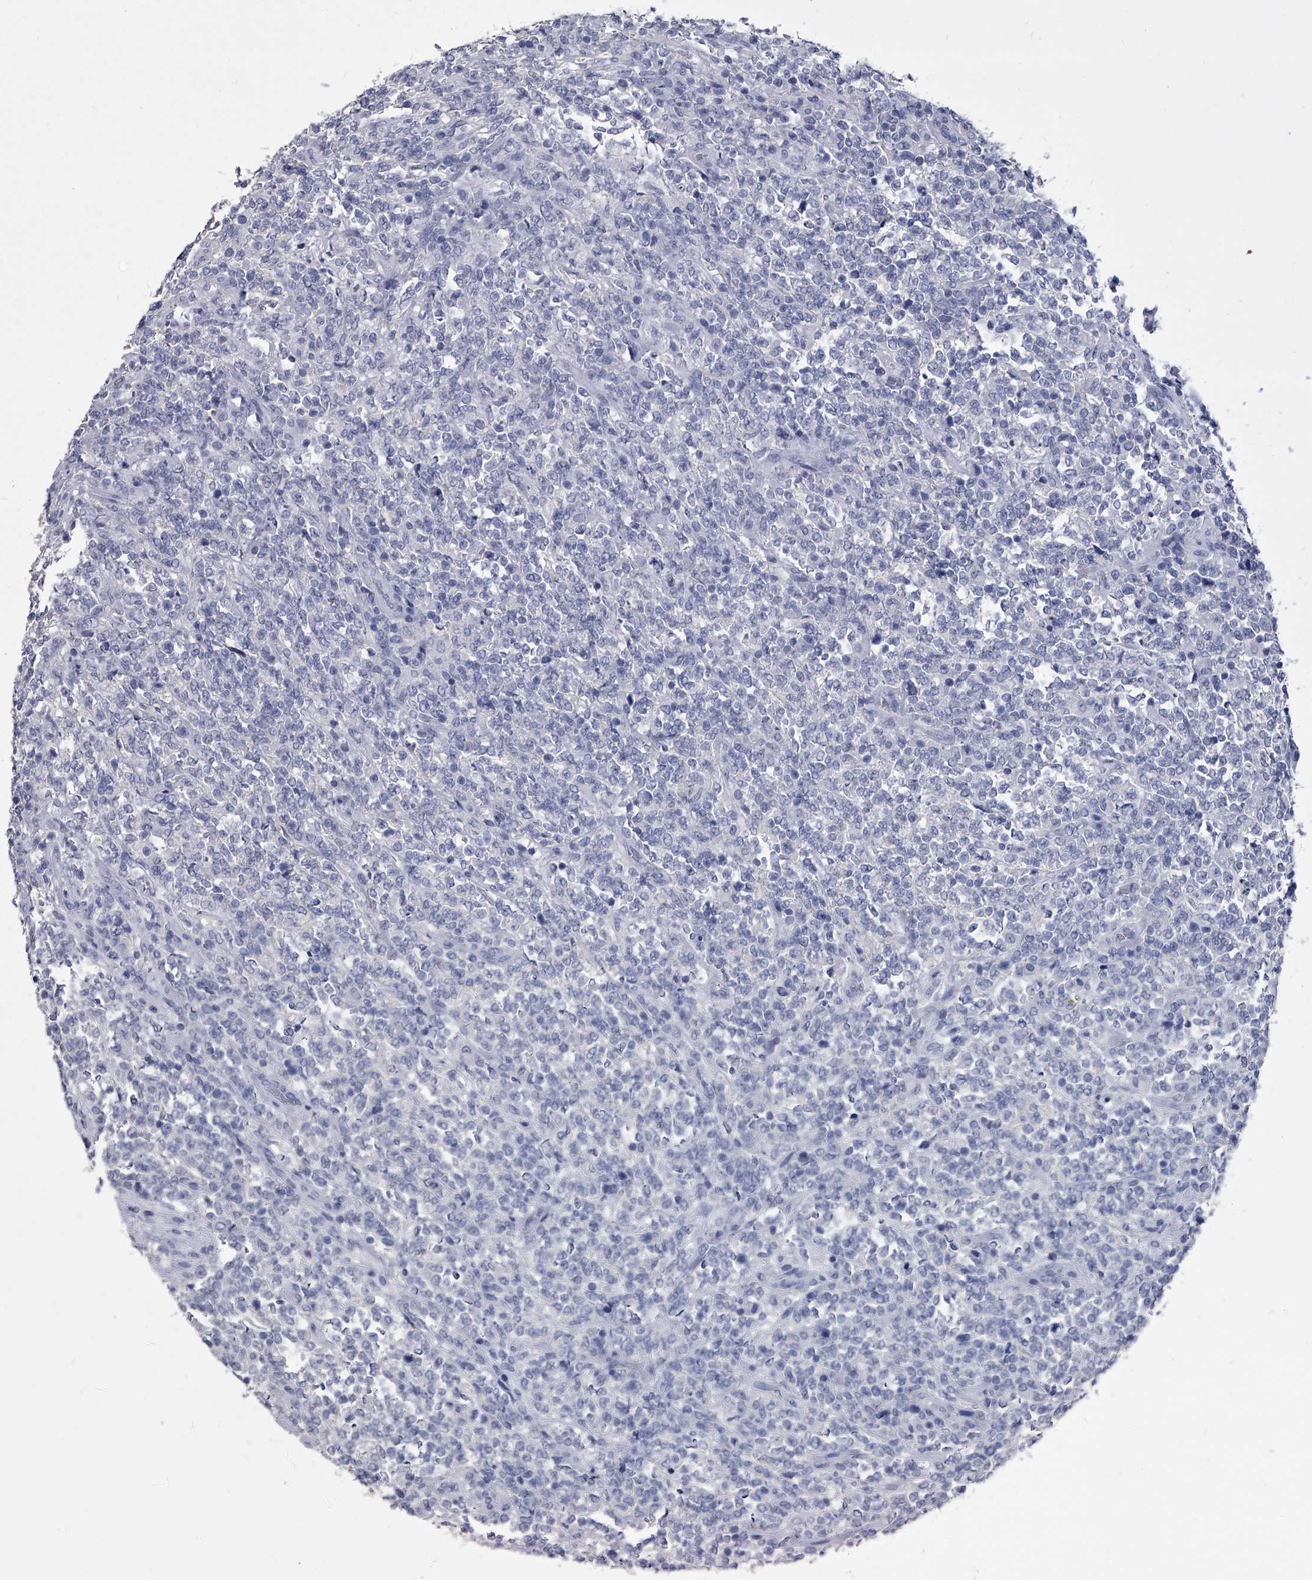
{"staining": {"intensity": "negative", "quantity": "none", "location": "none"}, "tissue": "lymphoma", "cell_type": "Tumor cells", "image_type": "cancer", "snomed": [{"axis": "morphology", "description": "Malignant lymphoma, non-Hodgkin's type, High grade"}, {"axis": "topography", "description": "Soft tissue"}], "caption": "High magnification brightfield microscopy of high-grade malignant lymphoma, non-Hodgkin's type stained with DAB (brown) and counterstained with hematoxylin (blue): tumor cells show no significant expression.", "gene": "BCAS1", "patient": {"sex": "male", "age": 18}}